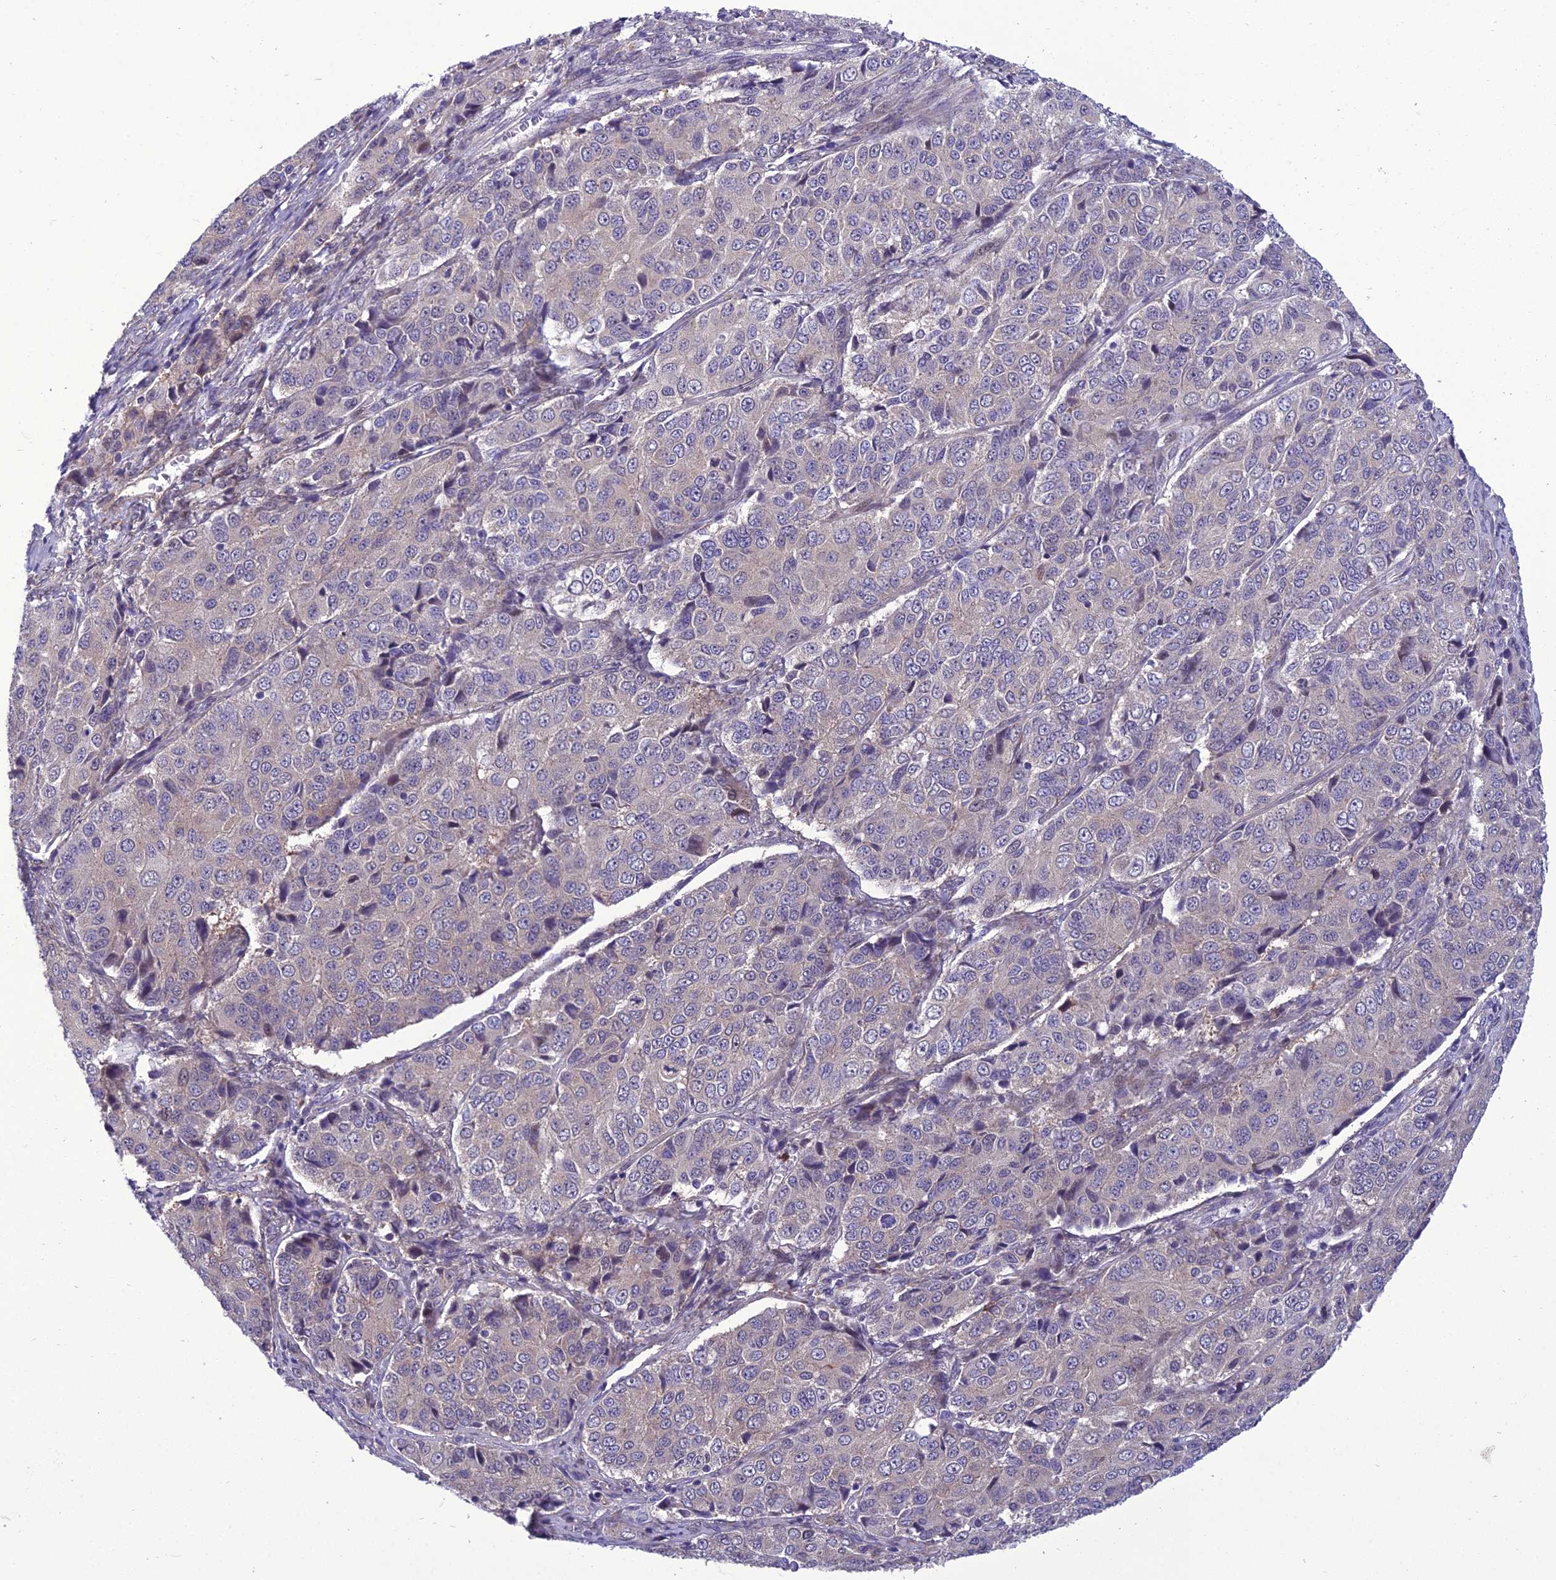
{"staining": {"intensity": "negative", "quantity": "none", "location": "none"}, "tissue": "ovarian cancer", "cell_type": "Tumor cells", "image_type": "cancer", "snomed": [{"axis": "morphology", "description": "Carcinoma, endometroid"}, {"axis": "topography", "description": "Ovary"}], "caption": "DAB (3,3'-diaminobenzidine) immunohistochemical staining of ovarian cancer (endometroid carcinoma) exhibits no significant positivity in tumor cells. (Stains: DAB (3,3'-diaminobenzidine) IHC with hematoxylin counter stain, Microscopy: brightfield microscopy at high magnification).", "gene": "GAB4", "patient": {"sex": "female", "age": 51}}